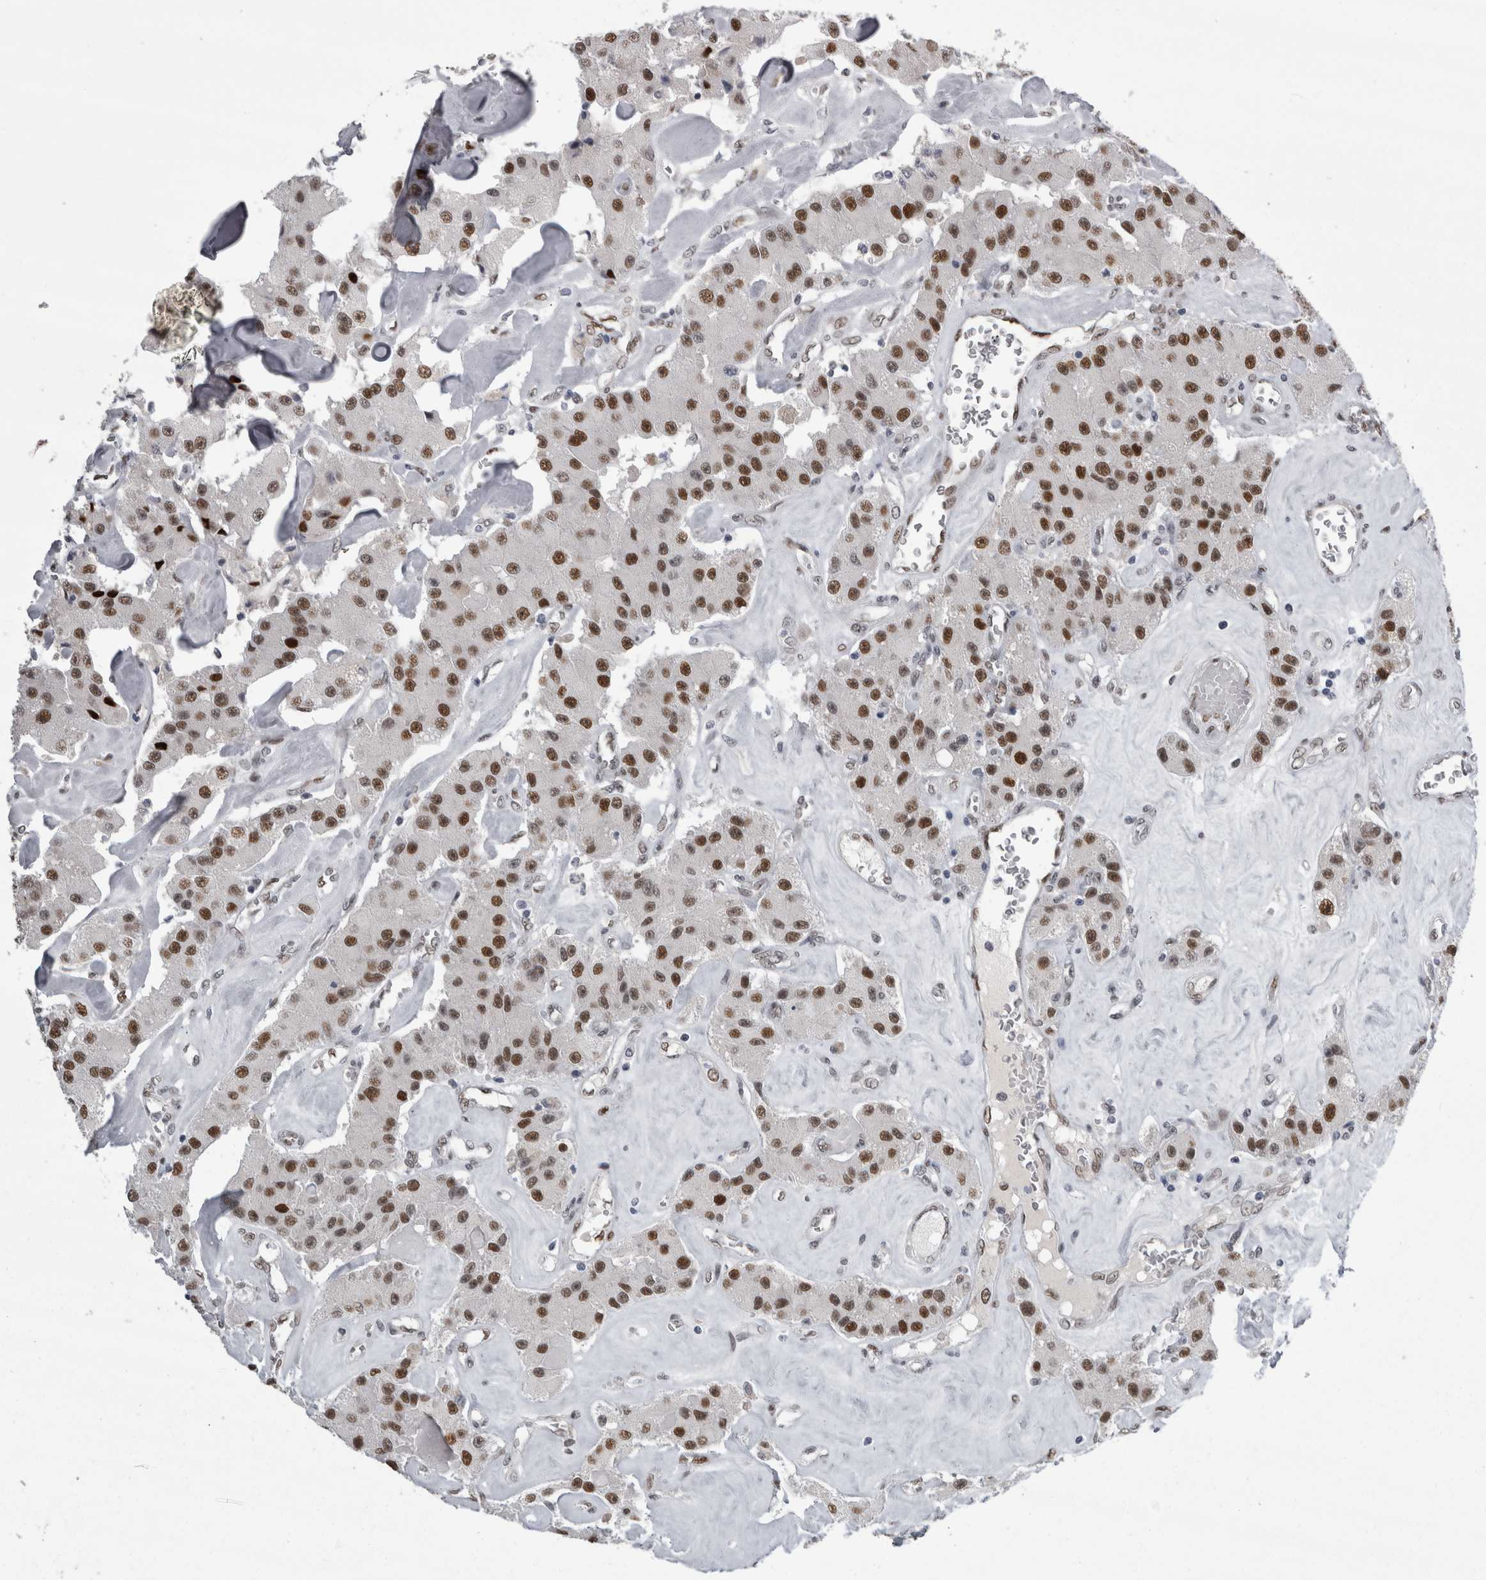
{"staining": {"intensity": "strong", "quantity": ">75%", "location": "nuclear"}, "tissue": "carcinoid", "cell_type": "Tumor cells", "image_type": "cancer", "snomed": [{"axis": "morphology", "description": "Carcinoid, malignant, NOS"}, {"axis": "topography", "description": "Pancreas"}], "caption": "Carcinoid stained for a protein (brown) exhibits strong nuclear positive positivity in about >75% of tumor cells.", "gene": "C1orf54", "patient": {"sex": "male", "age": 41}}